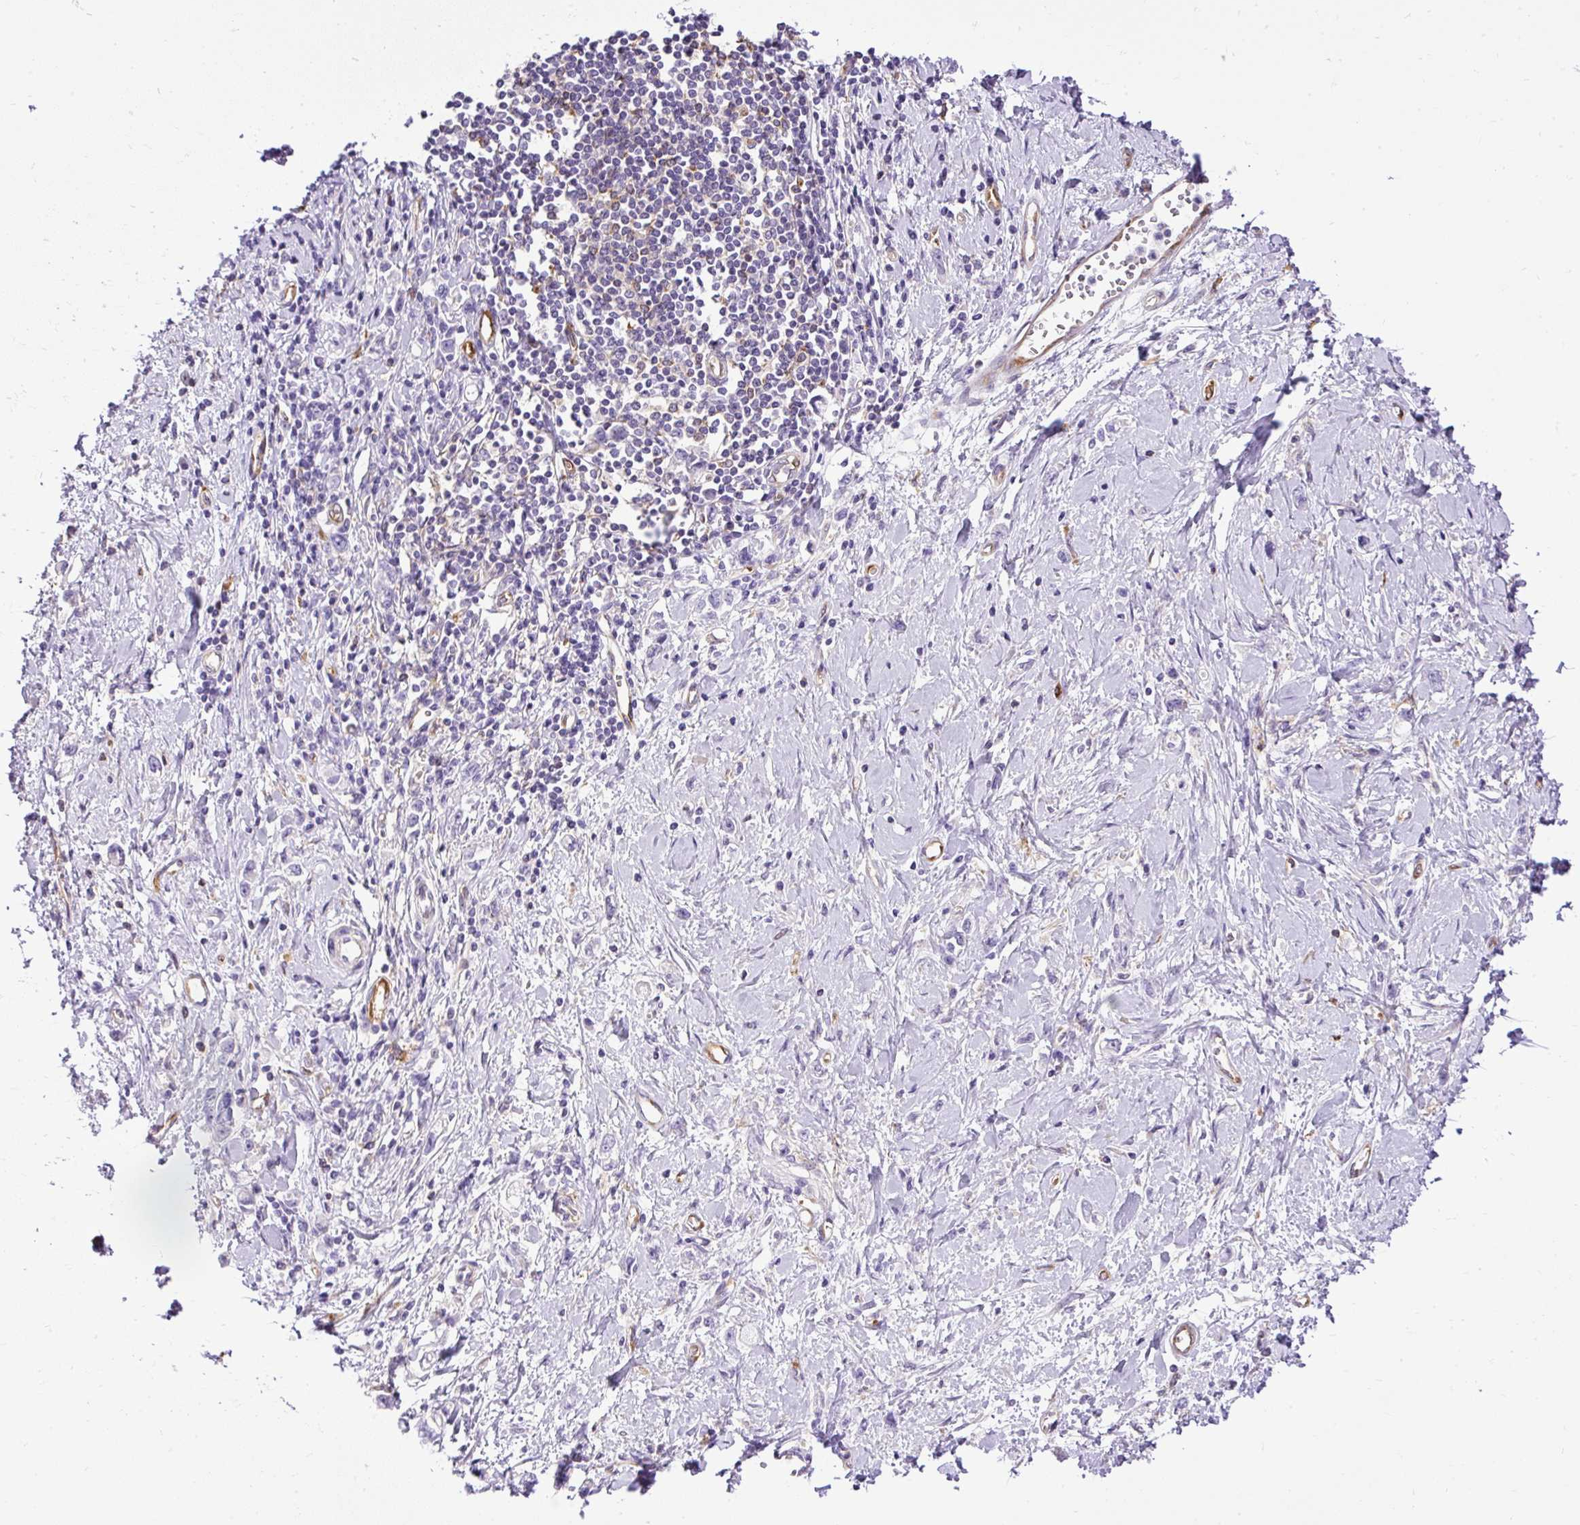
{"staining": {"intensity": "negative", "quantity": "none", "location": "none"}, "tissue": "stomach cancer", "cell_type": "Tumor cells", "image_type": "cancer", "snomed": [{"axis": "morphology", "description": "Adenocarcinoma, NOS"}, {"axis": "topography", "description": "Stomach"}], "caption": "This is an immunohistochemistry (IHC) photomicrograph of stomach cancer (adenocarcinoma). There is no expression in tumor cells.", "gene": "MAP1S", "patient": {"sex": "female", "age": 76}}